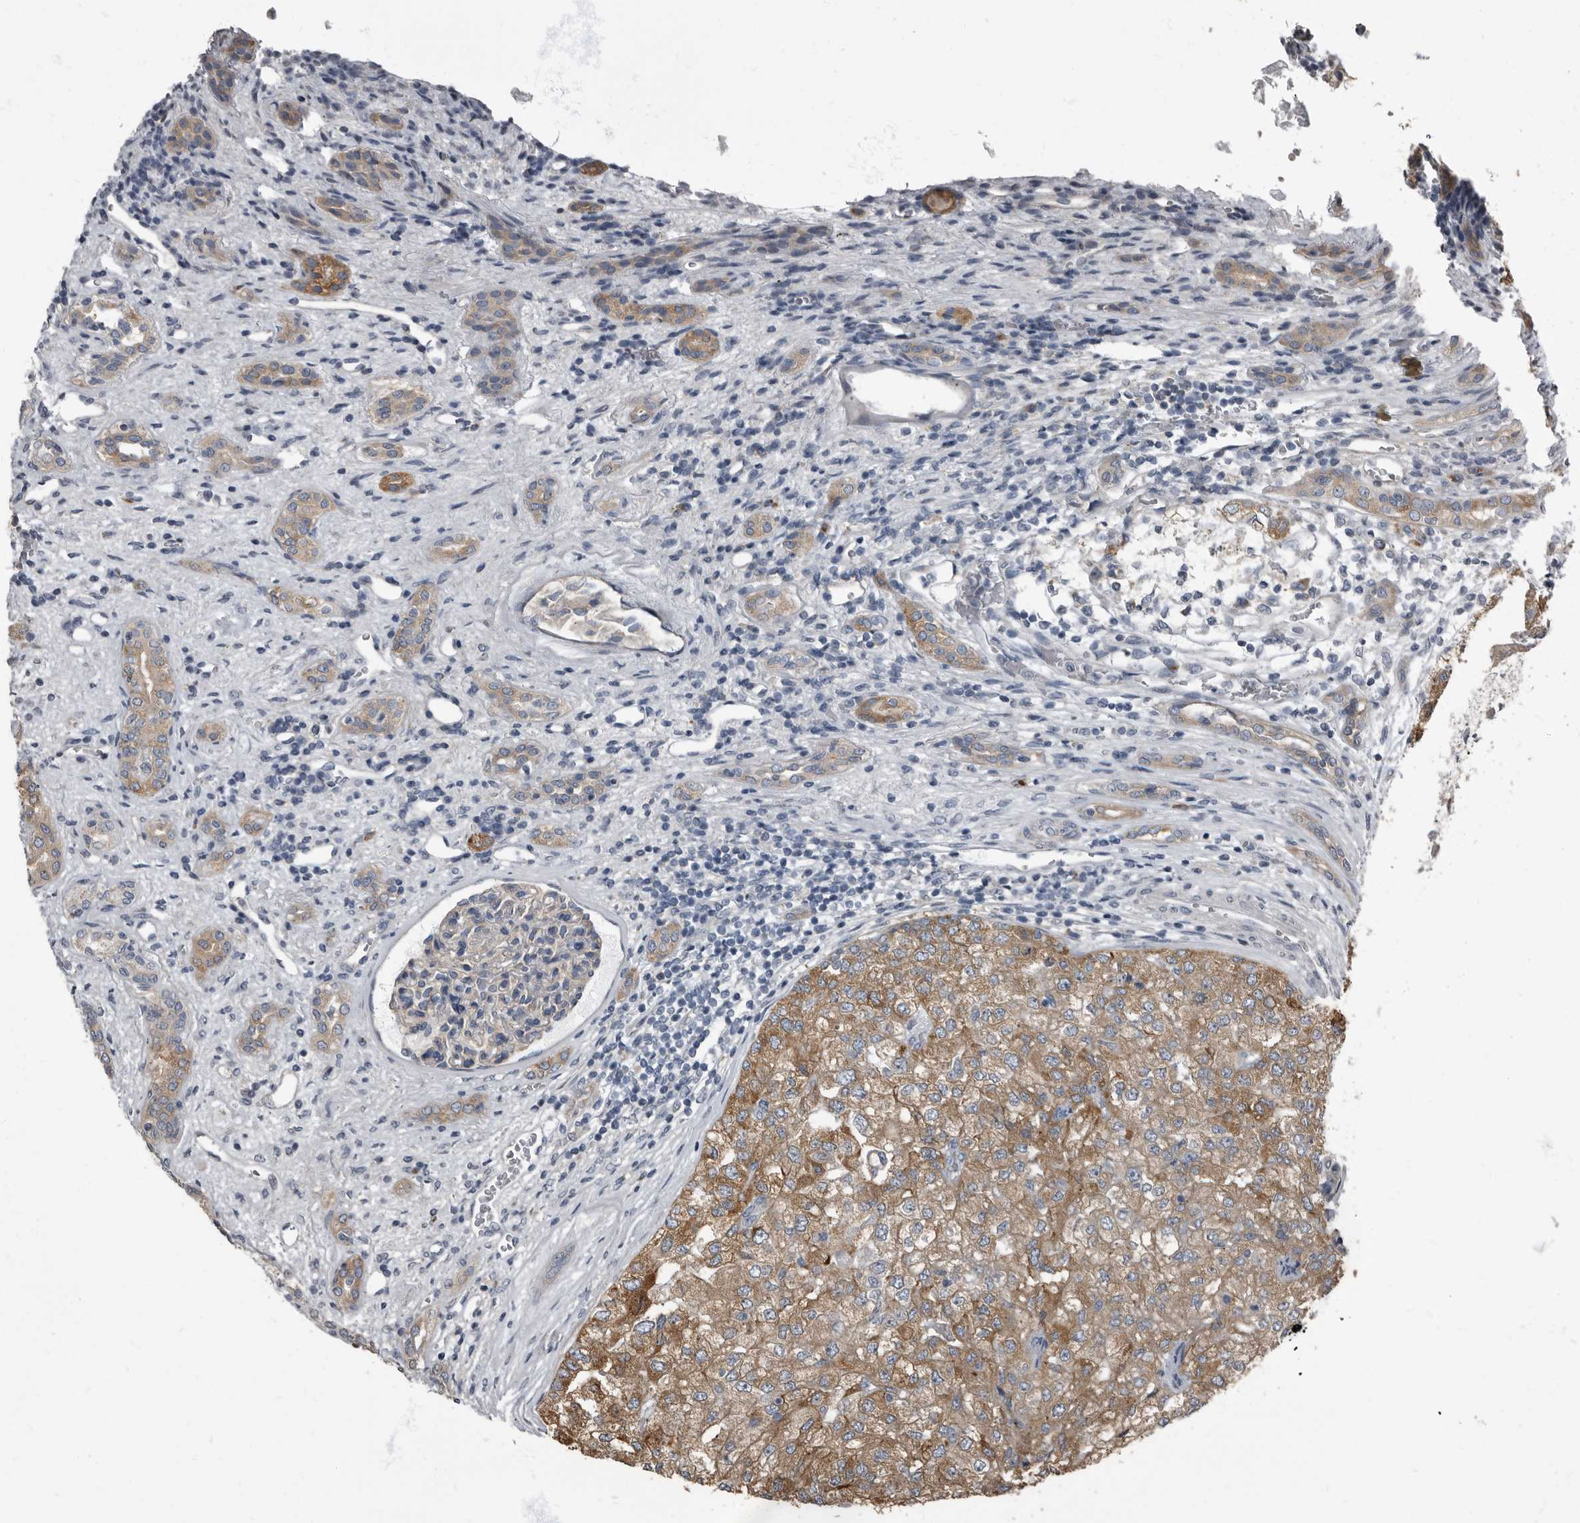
{"staining": {"intensity": "moderate", "quantity": ">75%", "location": "cytoplasmic/membranous"}, "tissue": "renal cancer", "cell_type": "Tumor cells", "image_type": "cancer", "snomed": [{"axis": "morphology", "description": "Adenocarcinoma, NOS"}, {"axis": "topography", "description": "Kidney"}], "caption": "Protein expression analysis of renal cancer (adenocarcinoma) demonstrates moderate cytoplasmic/membranous expression in approximately >75% of tumor cells. Using DAB (3,3'-diaminobenzidine) (brown) and hematoxylin (blue) stains, captured at high magnification using brightfield microscopy.", "gene": "TPD52L1", "patient": {"sex": "female", "age": 54}}